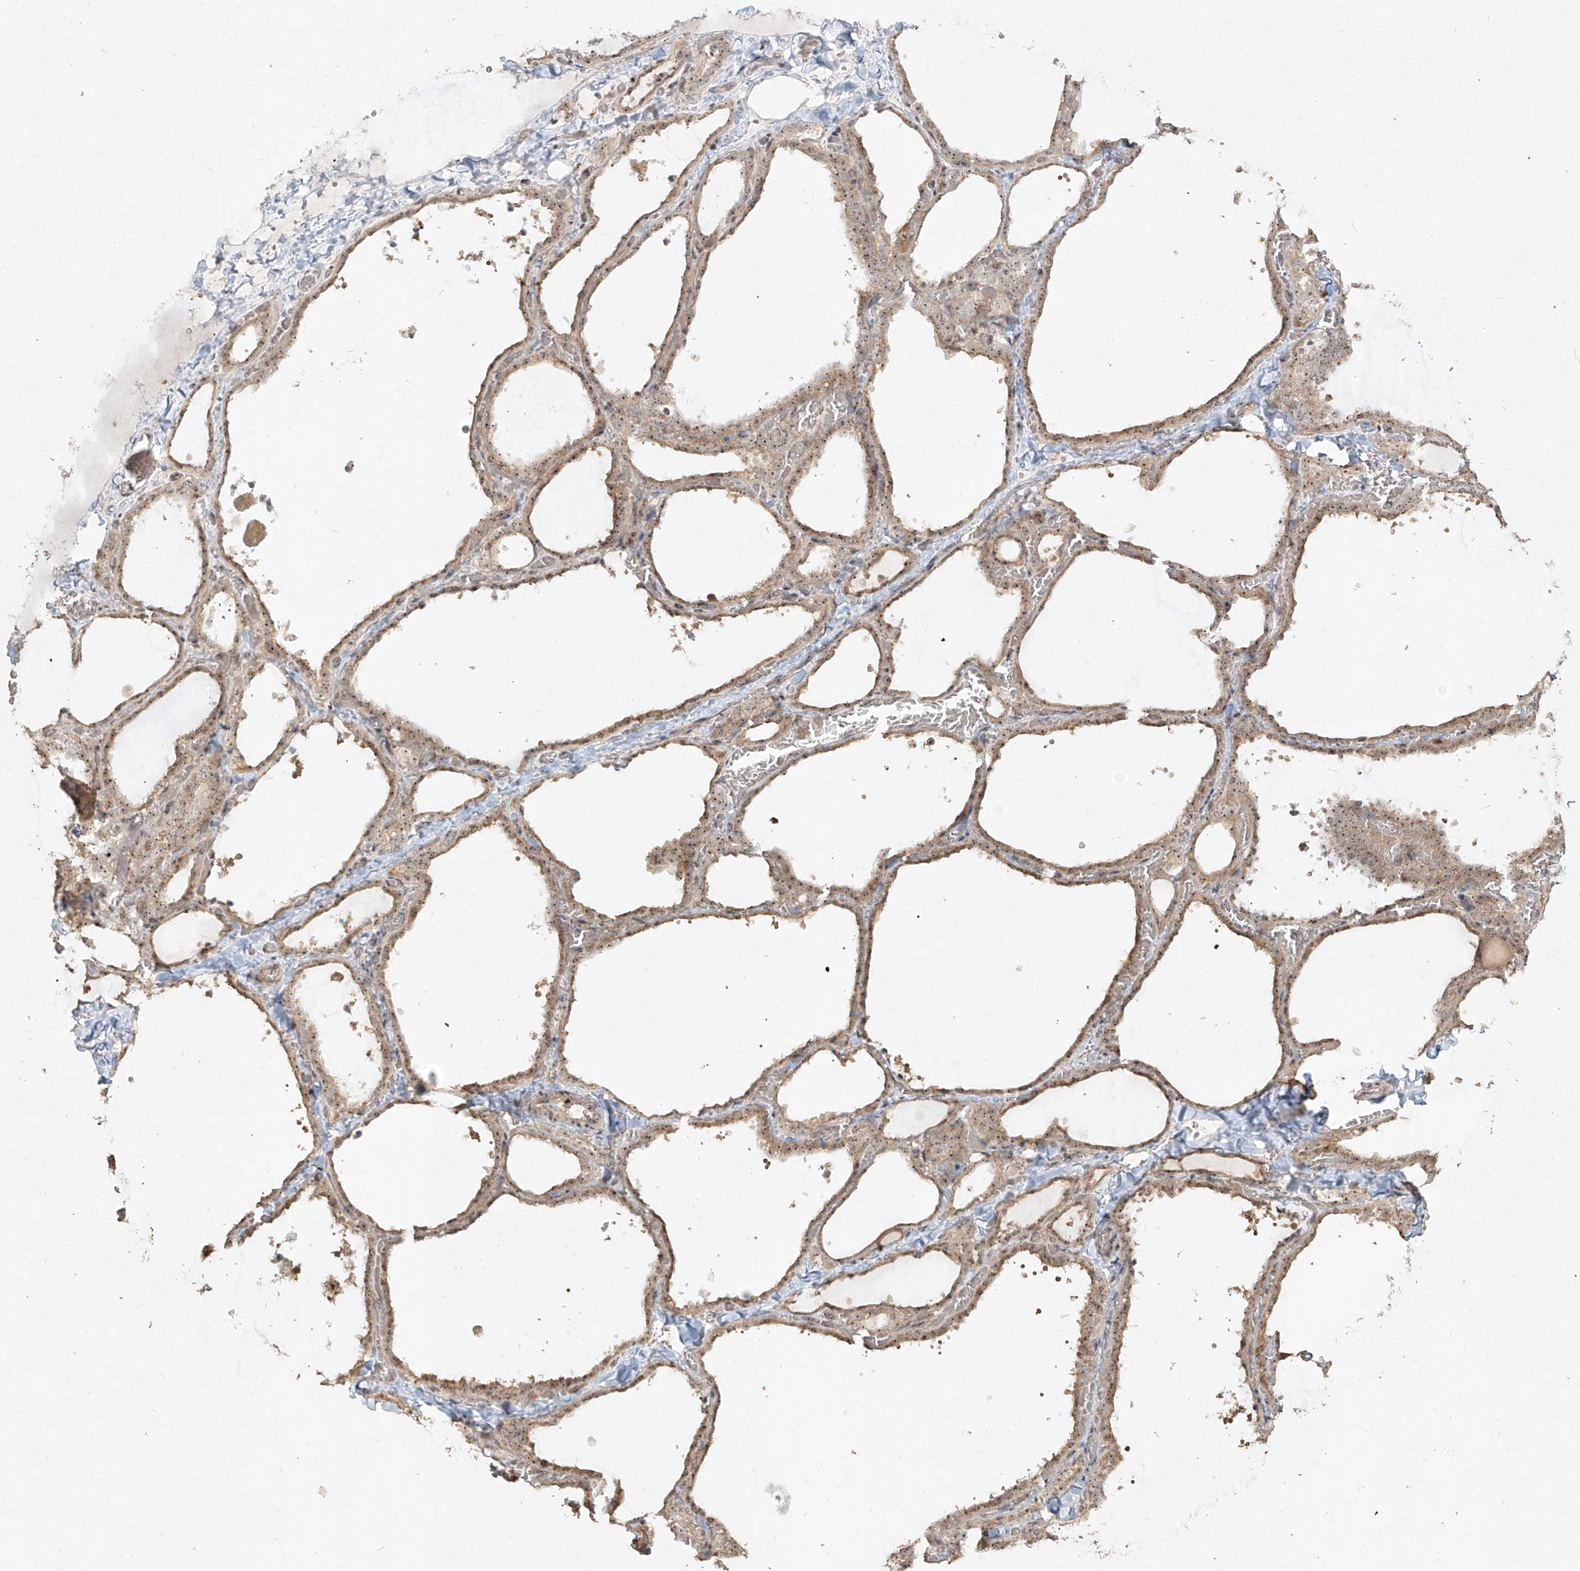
{"staining": {"intensity": "moderate", "quantity": ">75%", "location": "cytoplasmic/membranous,nuclear"}, "tissue": "thyroid gland", "cell_type": "Glandular cells", "image_type": "normal", "snomed": [{"axis": "morphology", "description": "Normal tissue, NOS"}, {"axis": "topography", "description": "Thyroid gland"}], "caption": "This photomicrograph shows immunohistochemistry staining of normal thyroid gland, with medium moderate cytoplasmic/membranous,nuclear staining in approximately >75% of glandular cells.", "gene": "BYSL", "patient": {"sex": "female", "age": 22}}